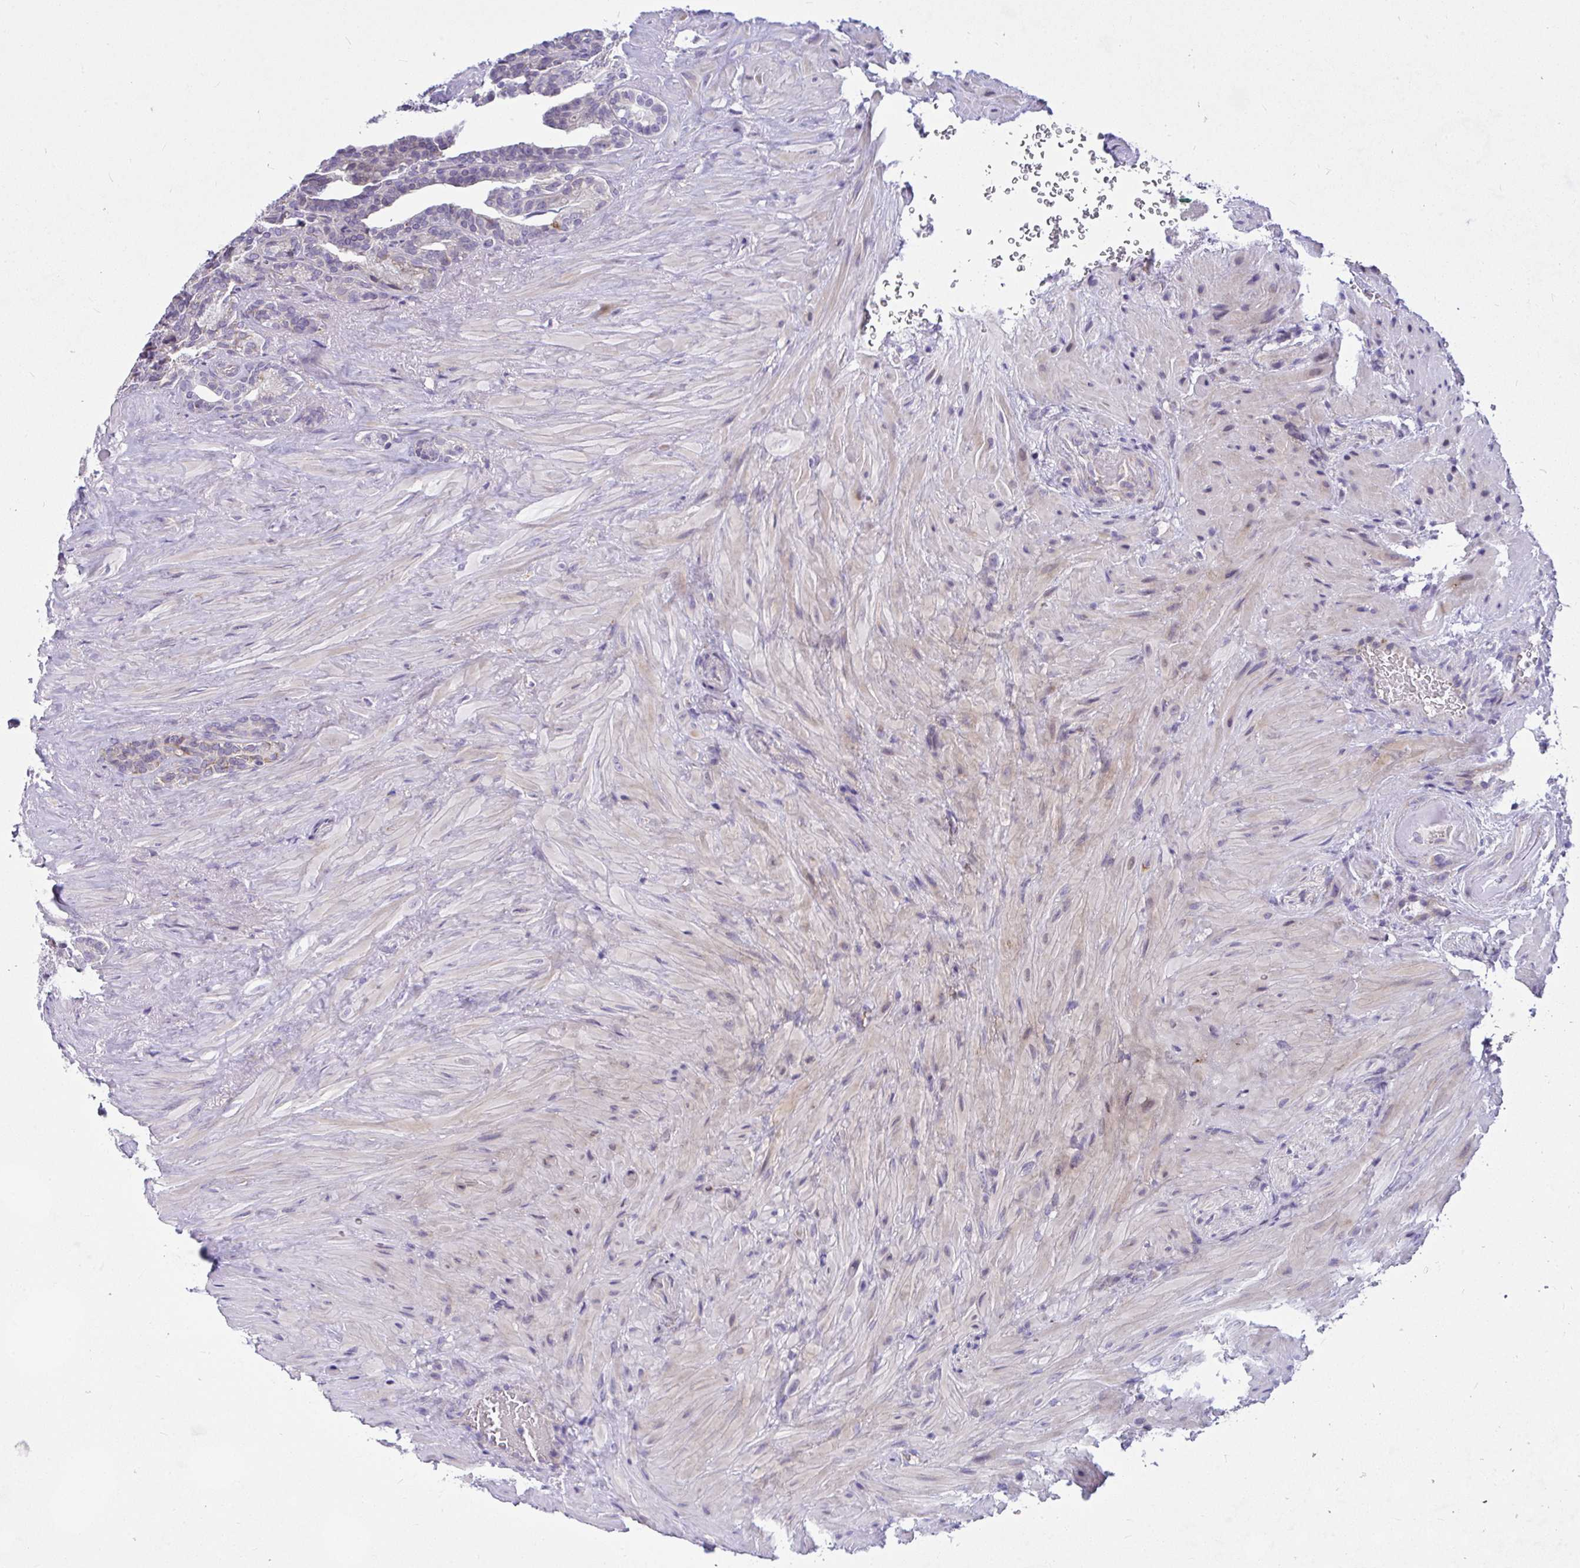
{"staining": {"intensity": "weak", "quantity": "<25%", "location": "cytoplasmic/membranous"}, "tissue": "seminal vesicle", "cell_type": "Glandular cells", "image_type": "normal", "snomed": [{"axis": "morphology", "description": "Normal tissue, NOS"}, {"axis": "topography", "description": "Seminal veicle"}], "caption": "Glandular cells show no significant staining in normal seminal vesicle. (Brightfield microscopy of DAB (3,3'-diaminobenzidine) immunohistochemistry at high magnification).", "gene": "CEP63", "patient": {"sex": "male", "age": 69}}